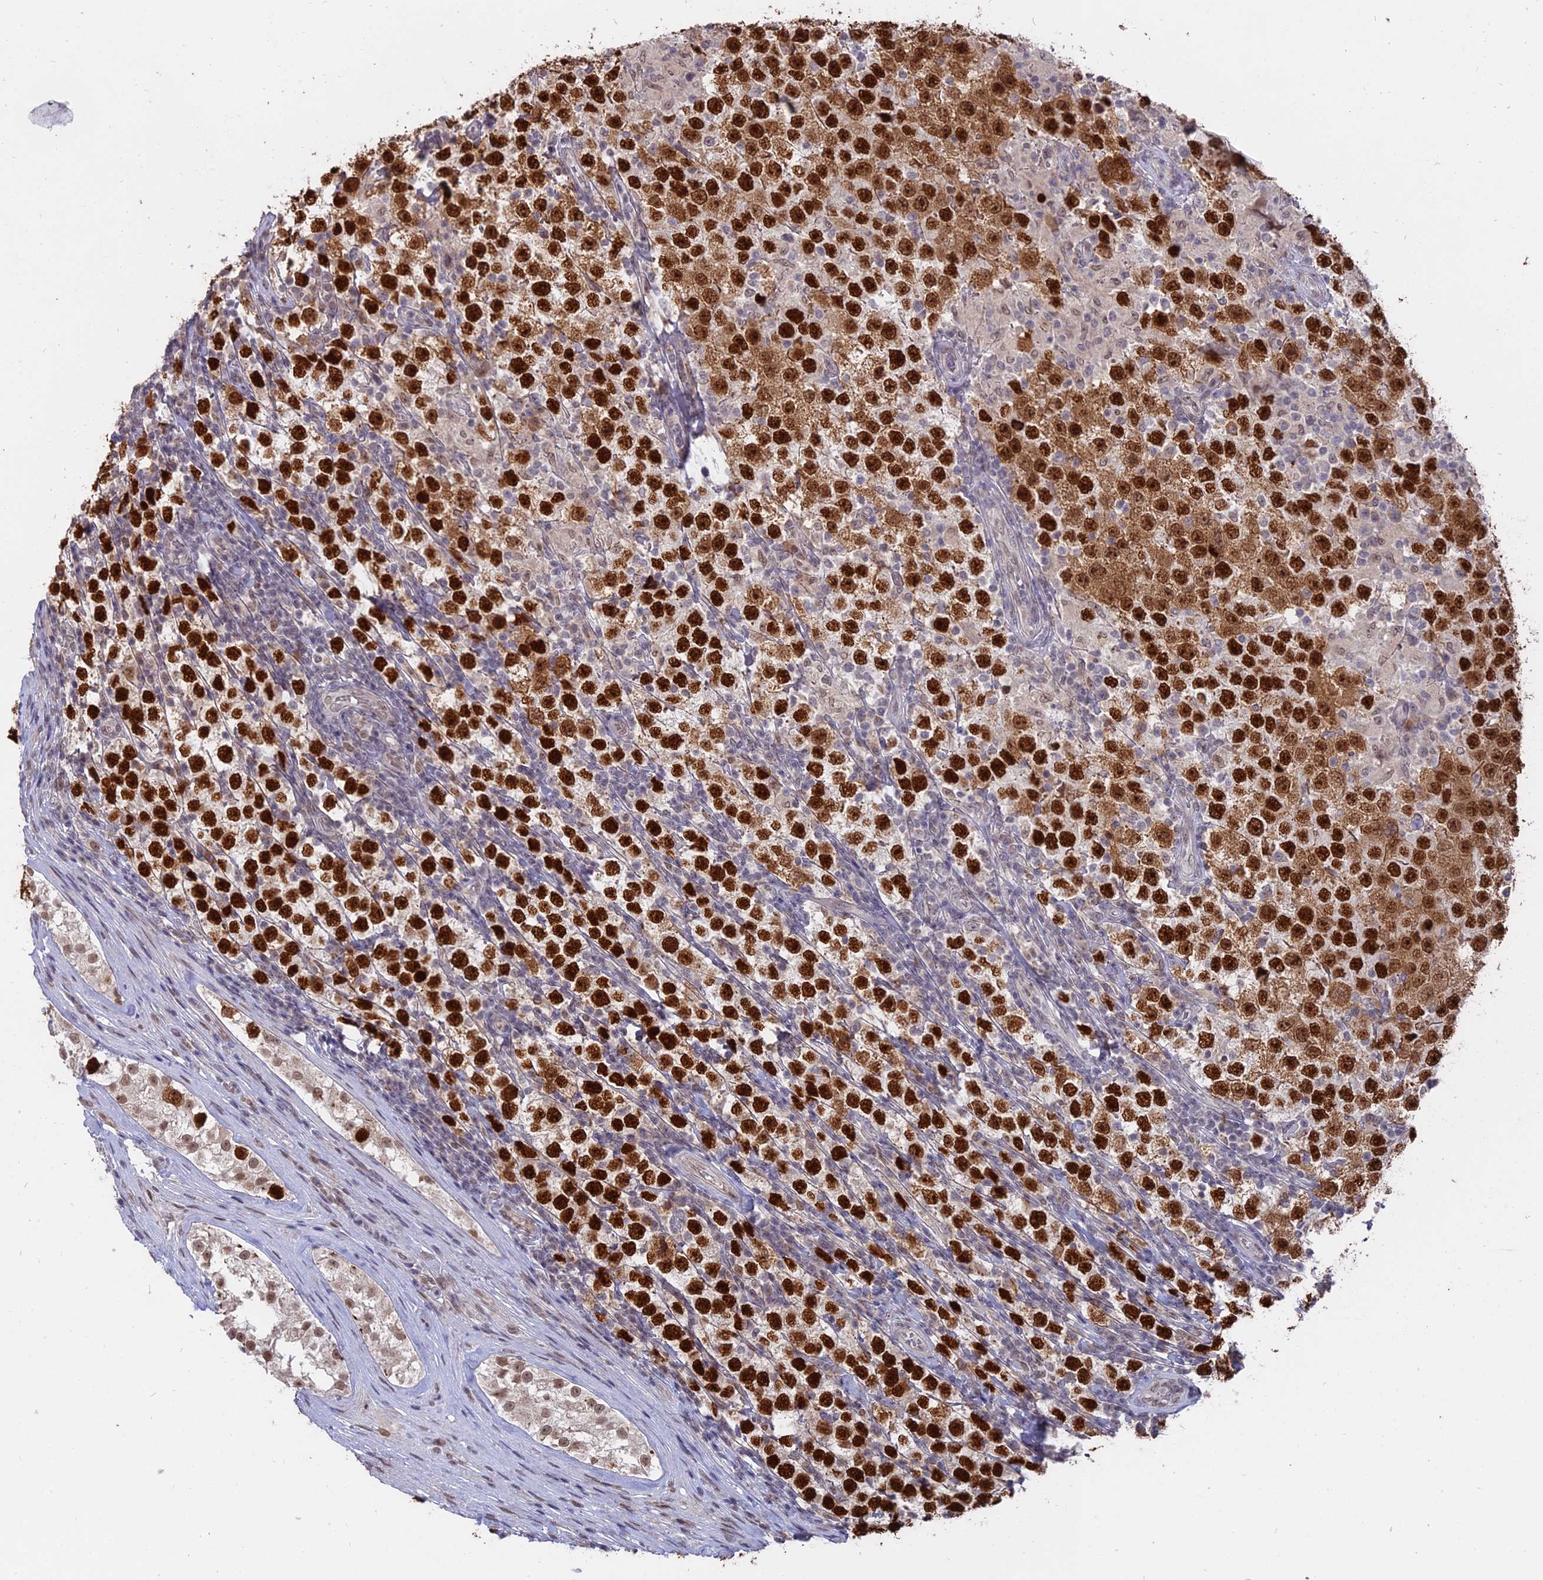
{"staining": {"intensity": "strong", "quantity": ">75%", "location": "cytoplasmic/membranous,nuclear"}, "tissue": "testis cancer", "cell_type": "Tumor cells", "image_type": "cancer", "snomed": [{"axis": "morphology", "description": "Normal tissue, NOS"}, {"axis": "morphology", "description": "Urothelial carcinoma, High grade"}, {"axis": "morphology", "description": "Seminoma, NOS"}, {"axis": "morphology", "description": "Carcinoma, Embryonal, NOS"}, {"axis": "topography", "description": "Urinary bladder"}, {"axis": "topography", "description": "Testis"}], "caption": "A micrograph of human testis high-grade urothelial carcinoma stained for a protein shows strong cytoplasmic/membranous and nuclear brown staining in tumor cells. The staining was performed using DAB (3,3'-diaminobenzidine), with brown indicating positive protein expression. Nuclei are stained blue with hematoxylin.", "gene": "NR1H3", "patient": {"sex": "male", "age": 41}}